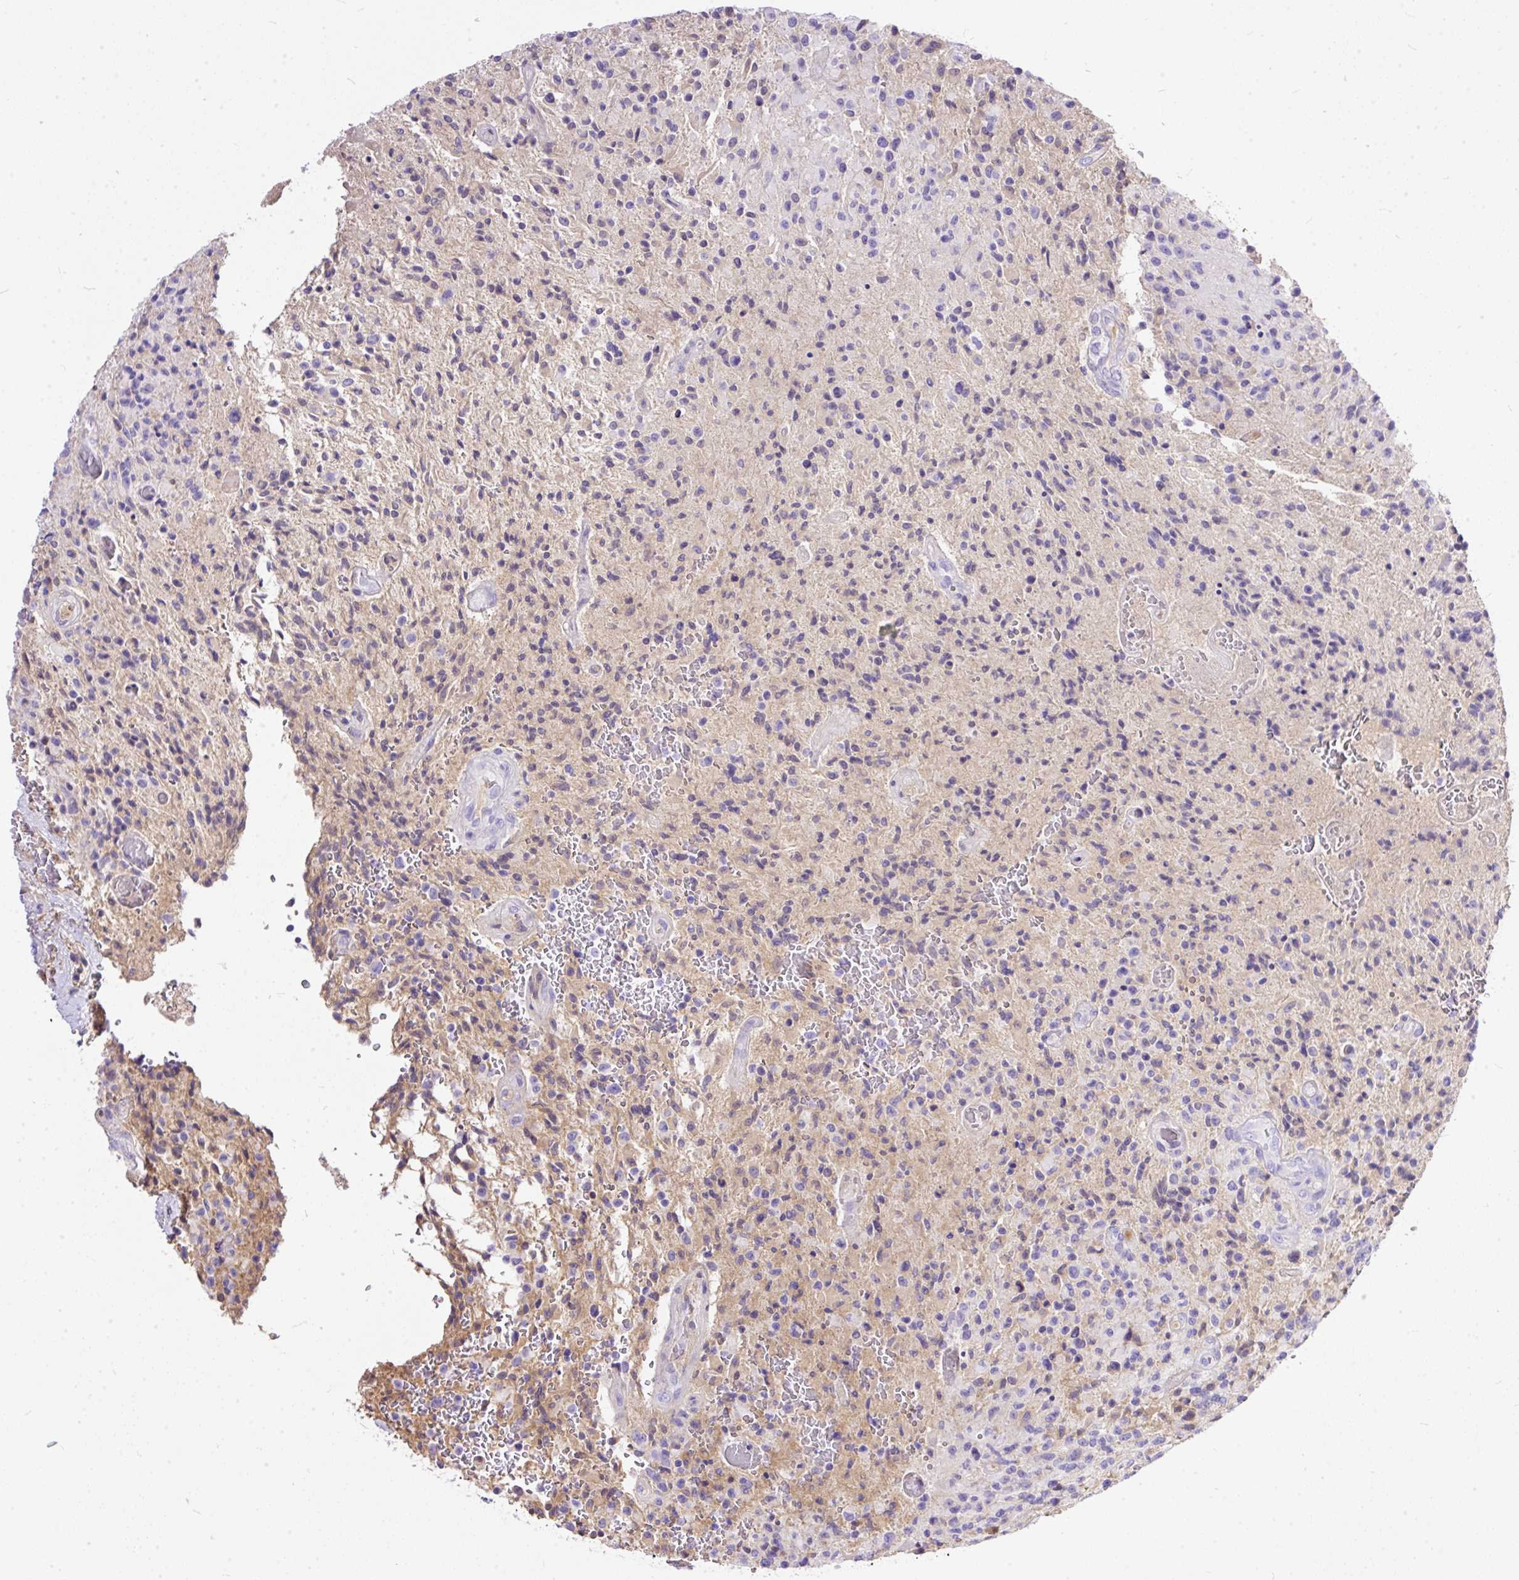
{"staining": {"intensity": "negative", "quantity": "none", "location": "none"}, "tissue": "glioma", "cell_type": "Tumor cells", "image_type": "cancer", "snomed": [{"axis": "morphology", "description": "Normal tissue, NOS"}, {"axis": "morphology", "description": "Glioma, malignant, High grade"}, {"axis": "topography", "description": "Cerebral cortex"}], "caption": "This is a micrograph of IHC staining of malignant high-grade glioma, which shows no expression in tumor cells. (Brightfield microscopy of DAB immunohistochemistry at high magnification).", "gene": "CLEC3B", "patient": {"sex": "male", "age": 56}}